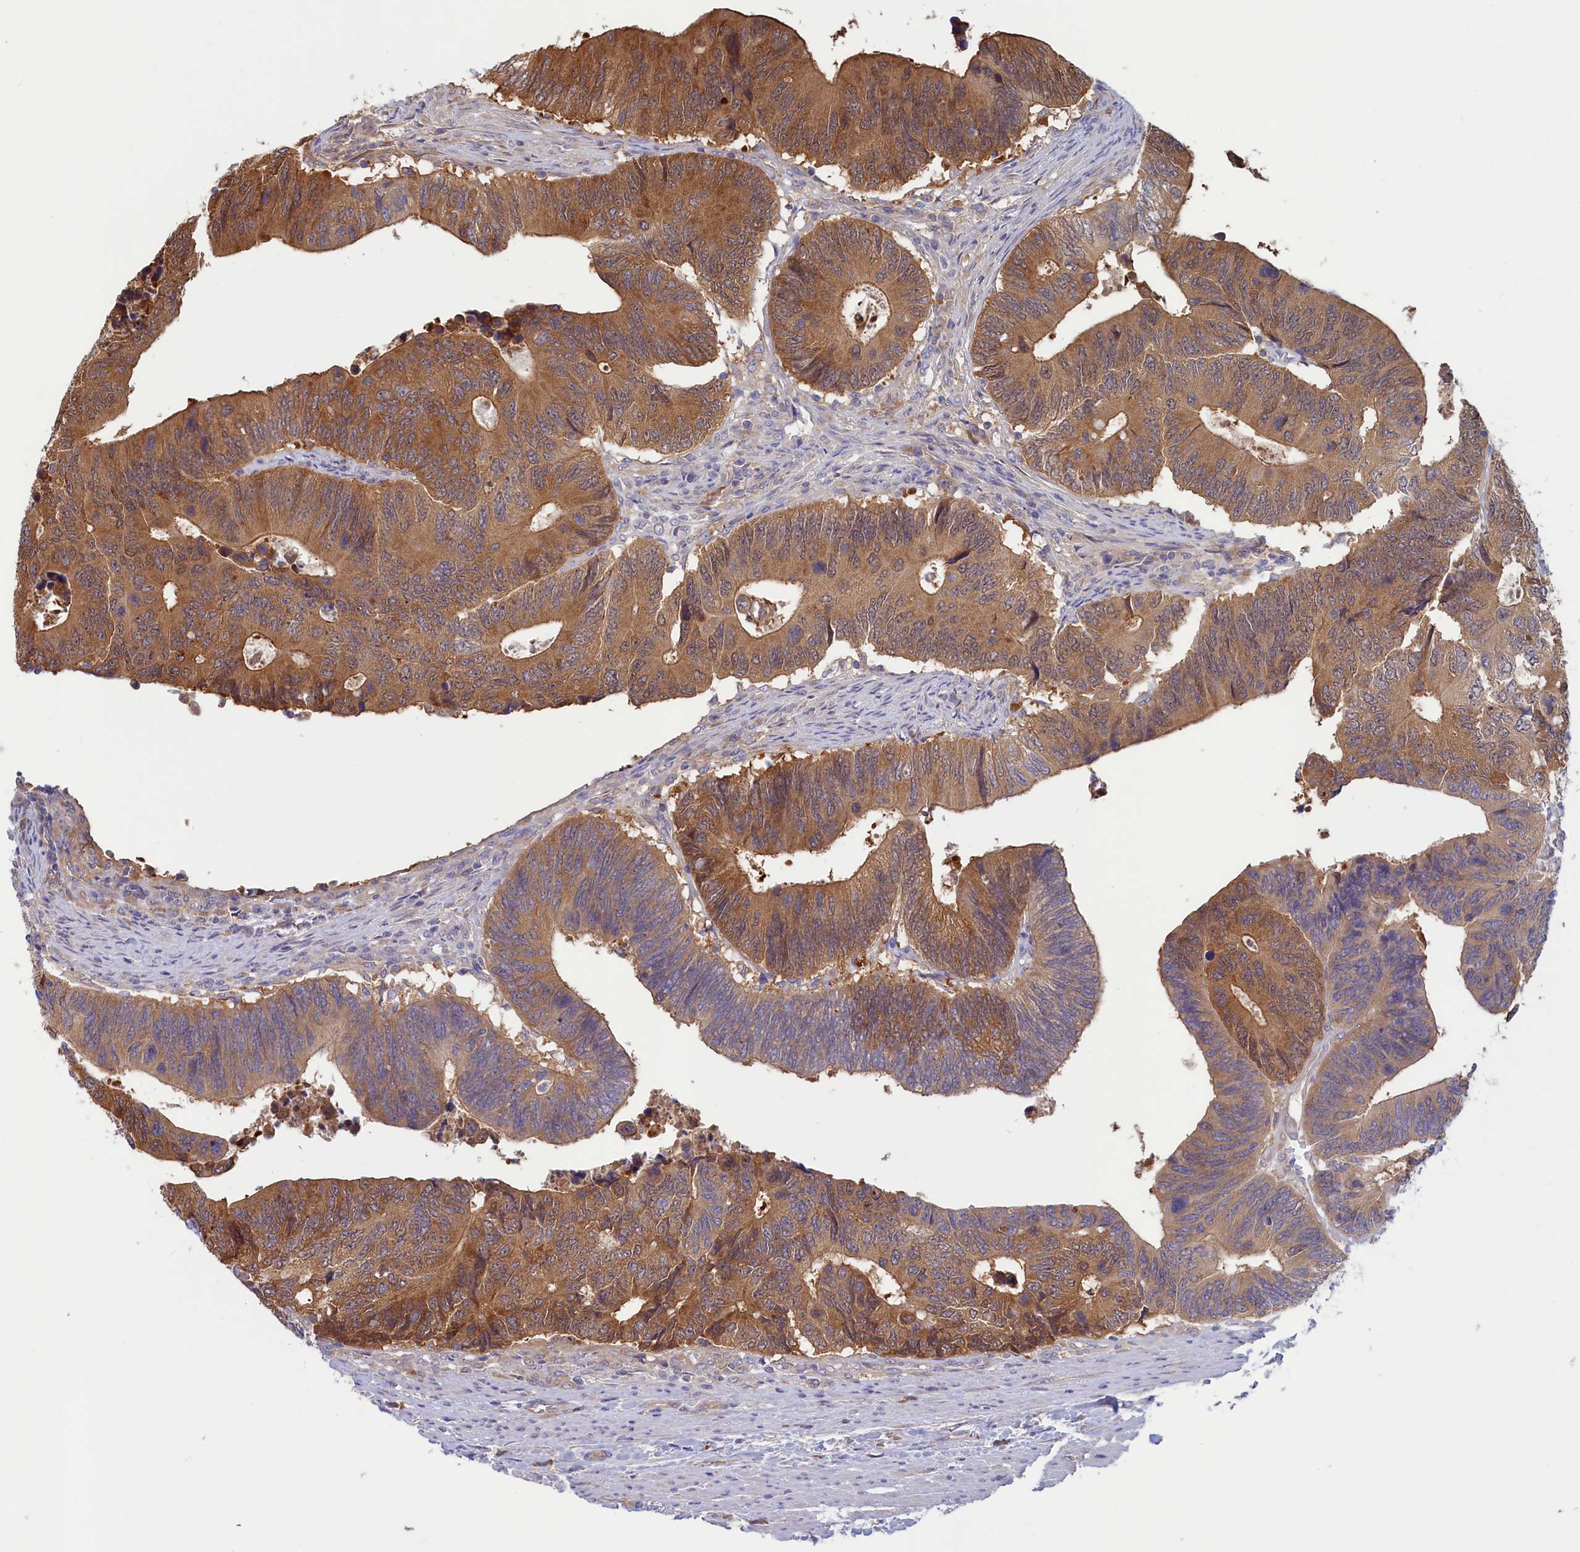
{"staining": {"intensity": "moderate", "quantity": ">75%", "location": "cytoplasmic/membranous"}, "tissue": "colorectal cancer", "cell_type": "Tumor cells", "image_type": "cancer", "snomed": [{"axis": "morphology", "description": "Adenocarcinoma, NOS"}, {"axis": "topography", "description": "Colon"}], "caption": "An image of human adenocarcinoma (colorectal) stained for a protein demonstrates moderate cytoplasmic/membranous brown staining in tumor cells.", "gene": "SYNDIG1L", "patient": {"sex": "male", "age": 87}}